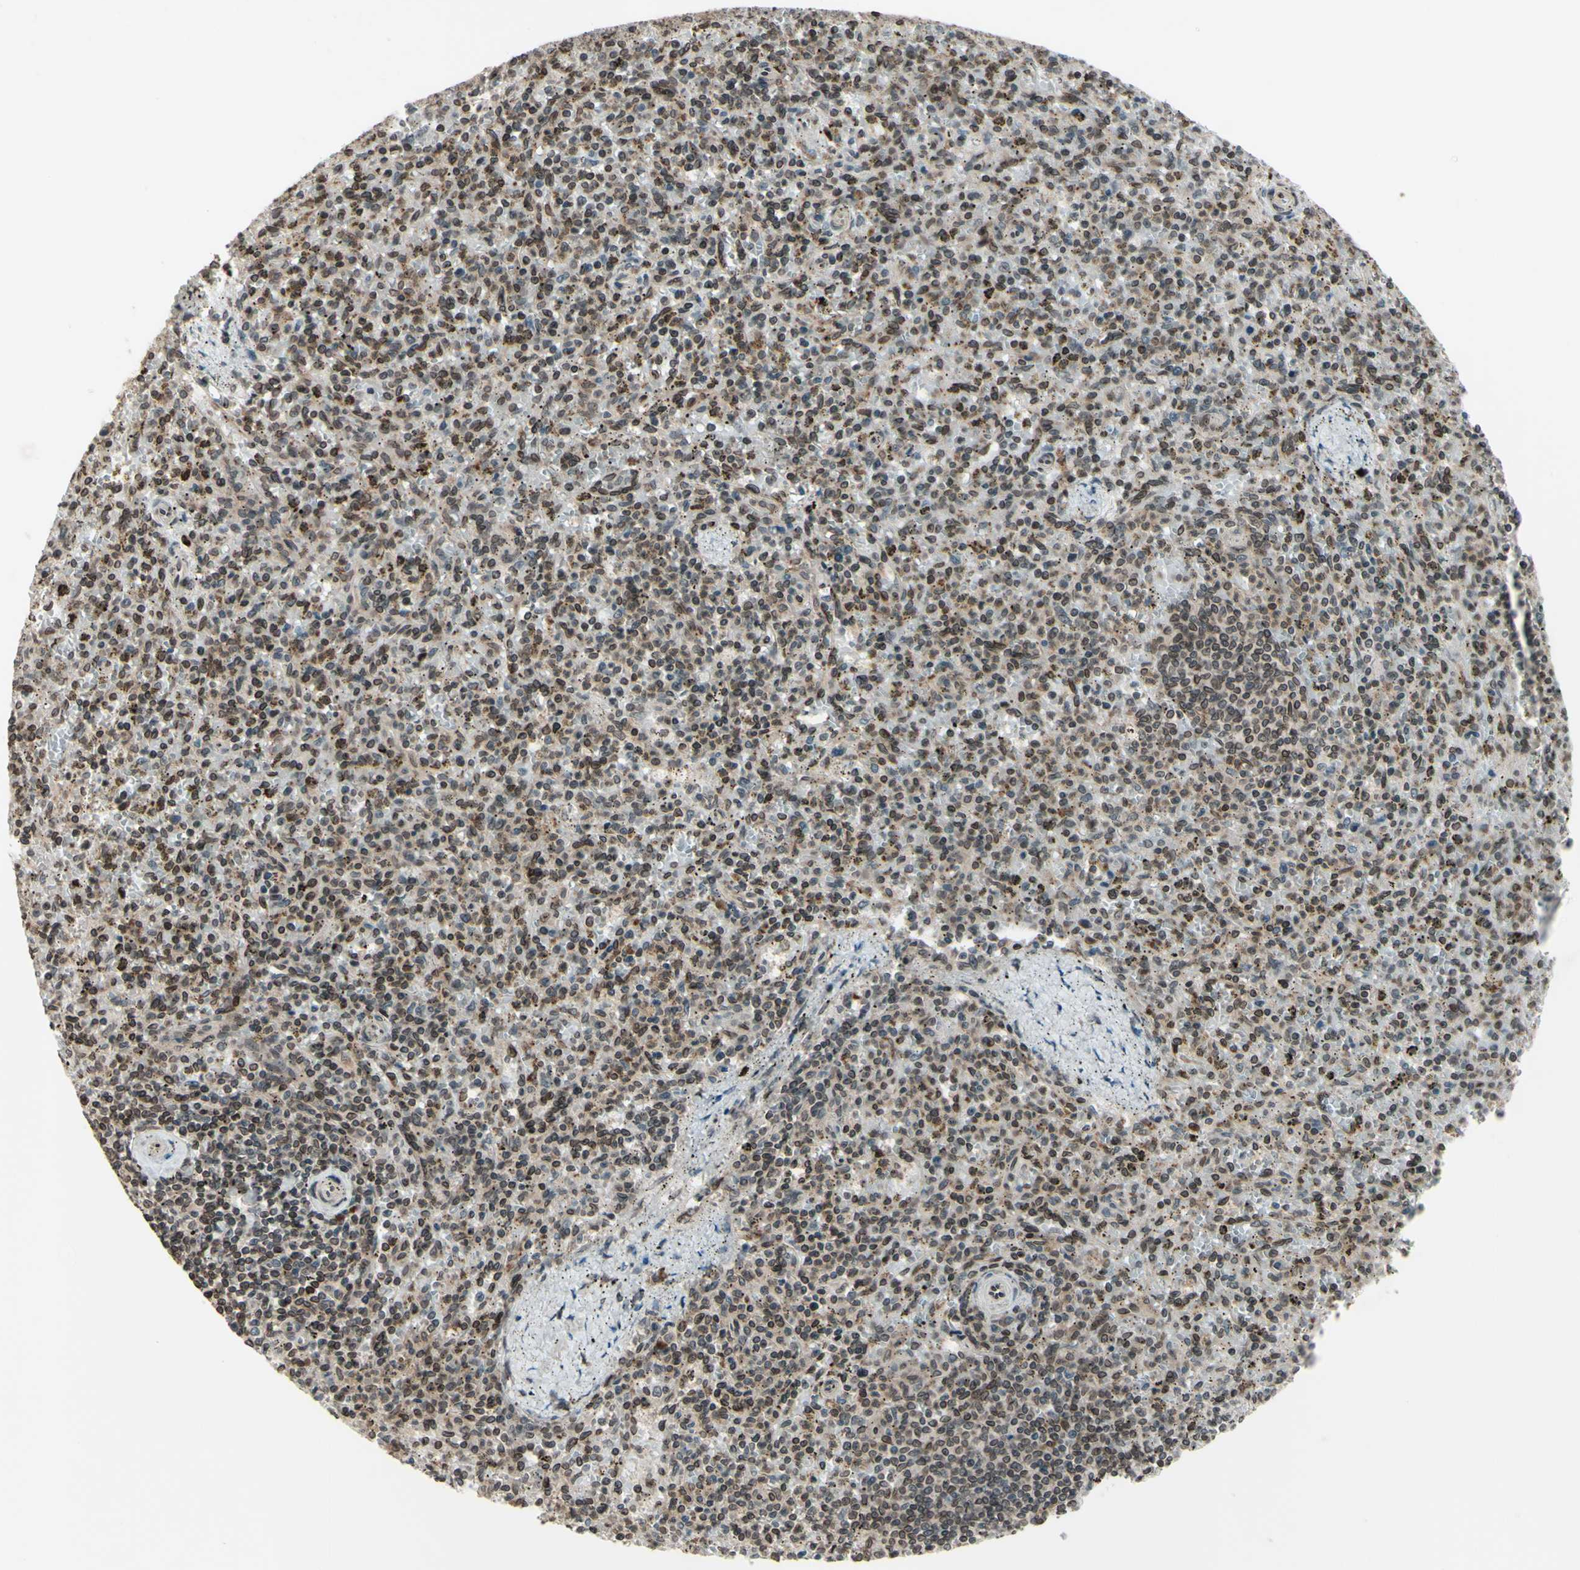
{"staining": {"intensity": "weak", "quantity": "25%-75%", "location": "cytoplasmic/membranous,nuclear"}, "tissue": "spleen", "cell_type": "Cells in red pulp", "image_type": "normal", "snomed": [{"axis": "morphology", "description": "Normal tissue, NOS"}, {"axis": "topography", "description": "Spleen"}], "caption": "Immunohistochemical staining of unremarkable spleen reveals low levels of weak cytoplasmic/membranous,nuclear expression in approximately 25%-75% of cells in red pulp.", "gene": "MLF2", "patient": {"sex": "male", "age": 72}}